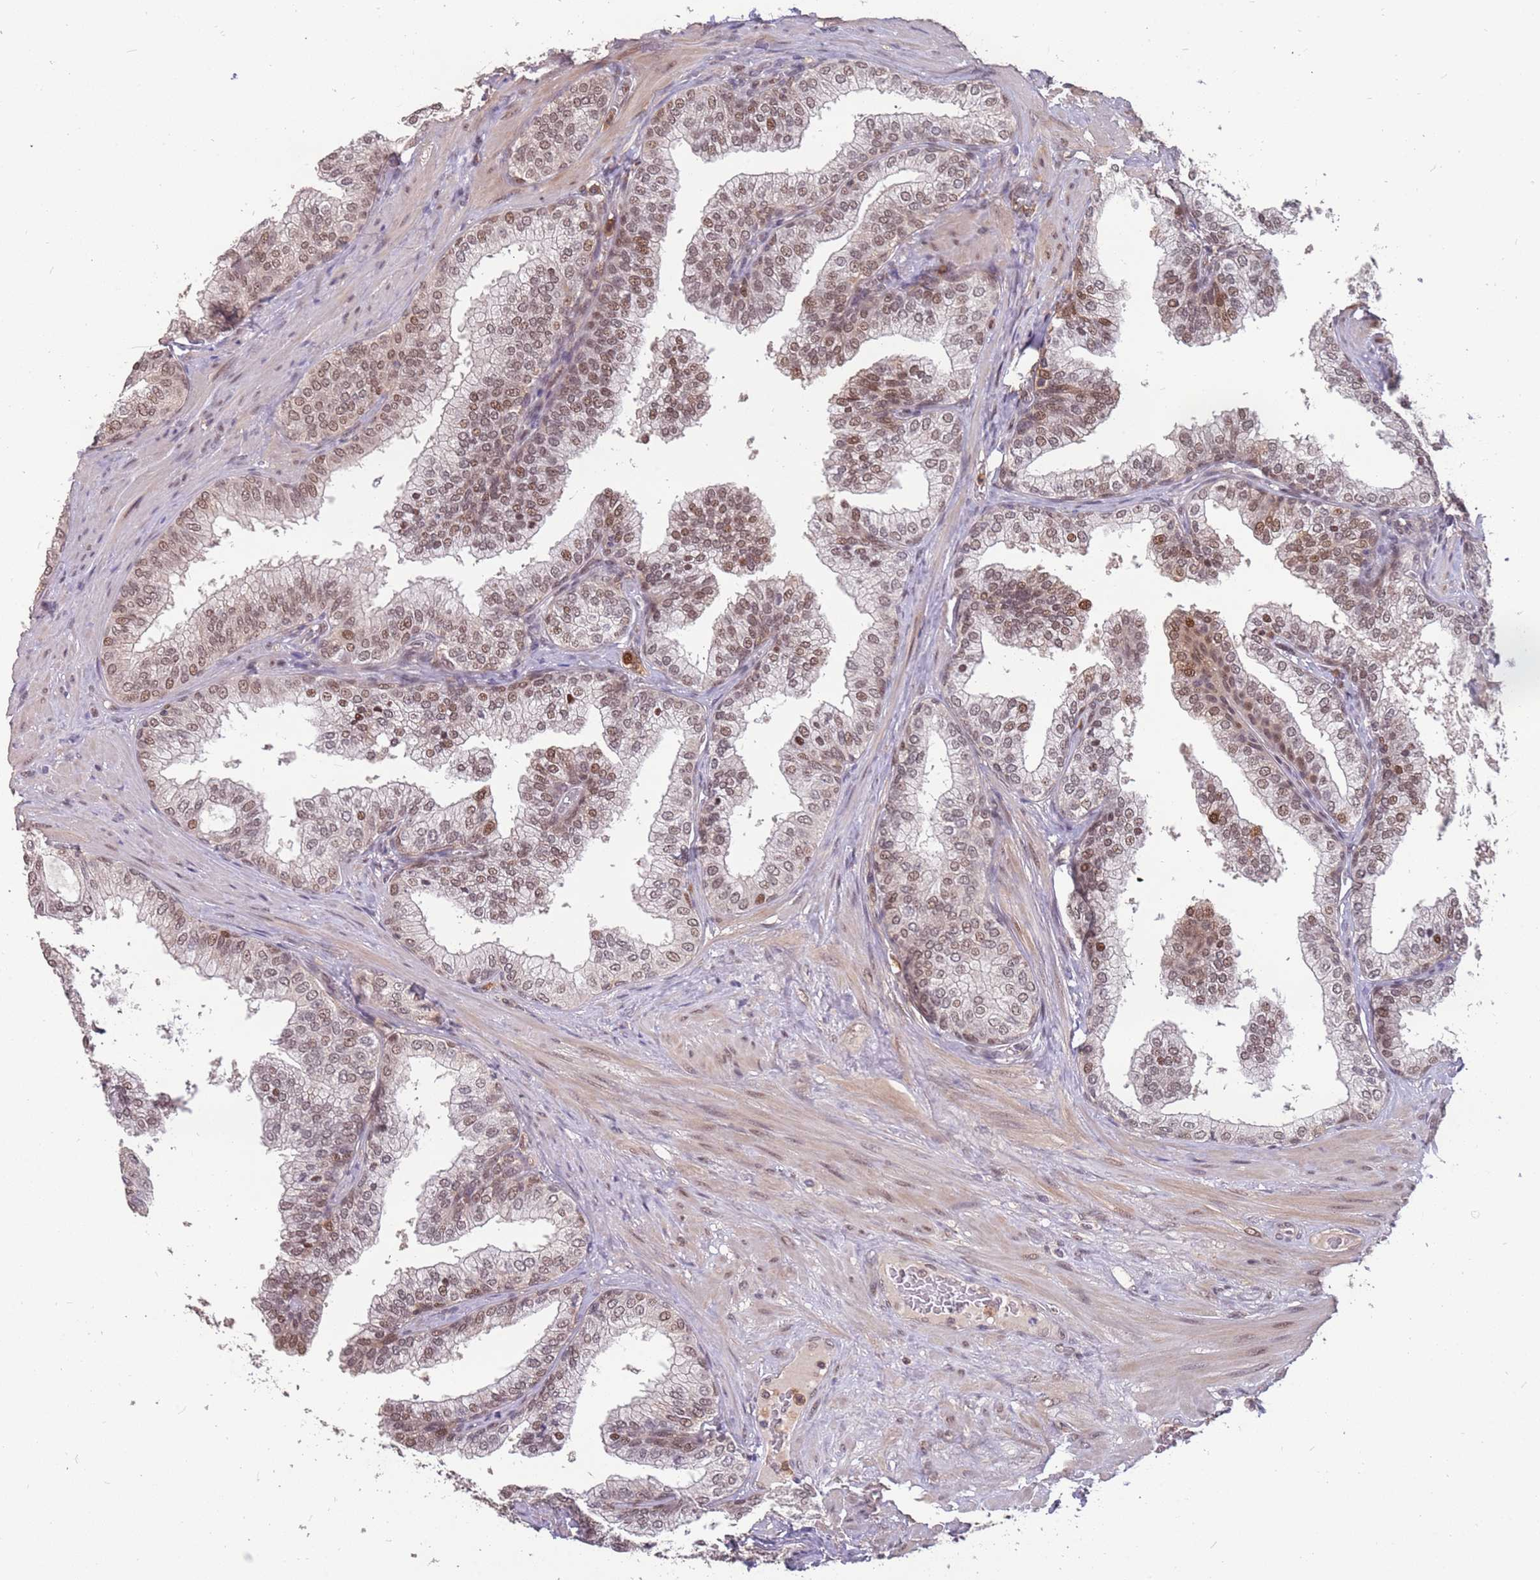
{"staining": {"intensity": "moderate", "quantity": "25%-75%", "location": "nuclear"}, "tissue": "prostate", "cell_type": "Glandular cells", "image_type": "normal", "snomed": [{"axis": "morphology", "description": "Normal tissue, NOS"}, {"axis": "topography", "description": "Prostate"}], "caption": "Moderate nuclear positivity is identified in approximately 25%-75% of glandular cells in benign prostate.", "gene": "GBP2", "patient": {"sex": "male", "age": 60}}